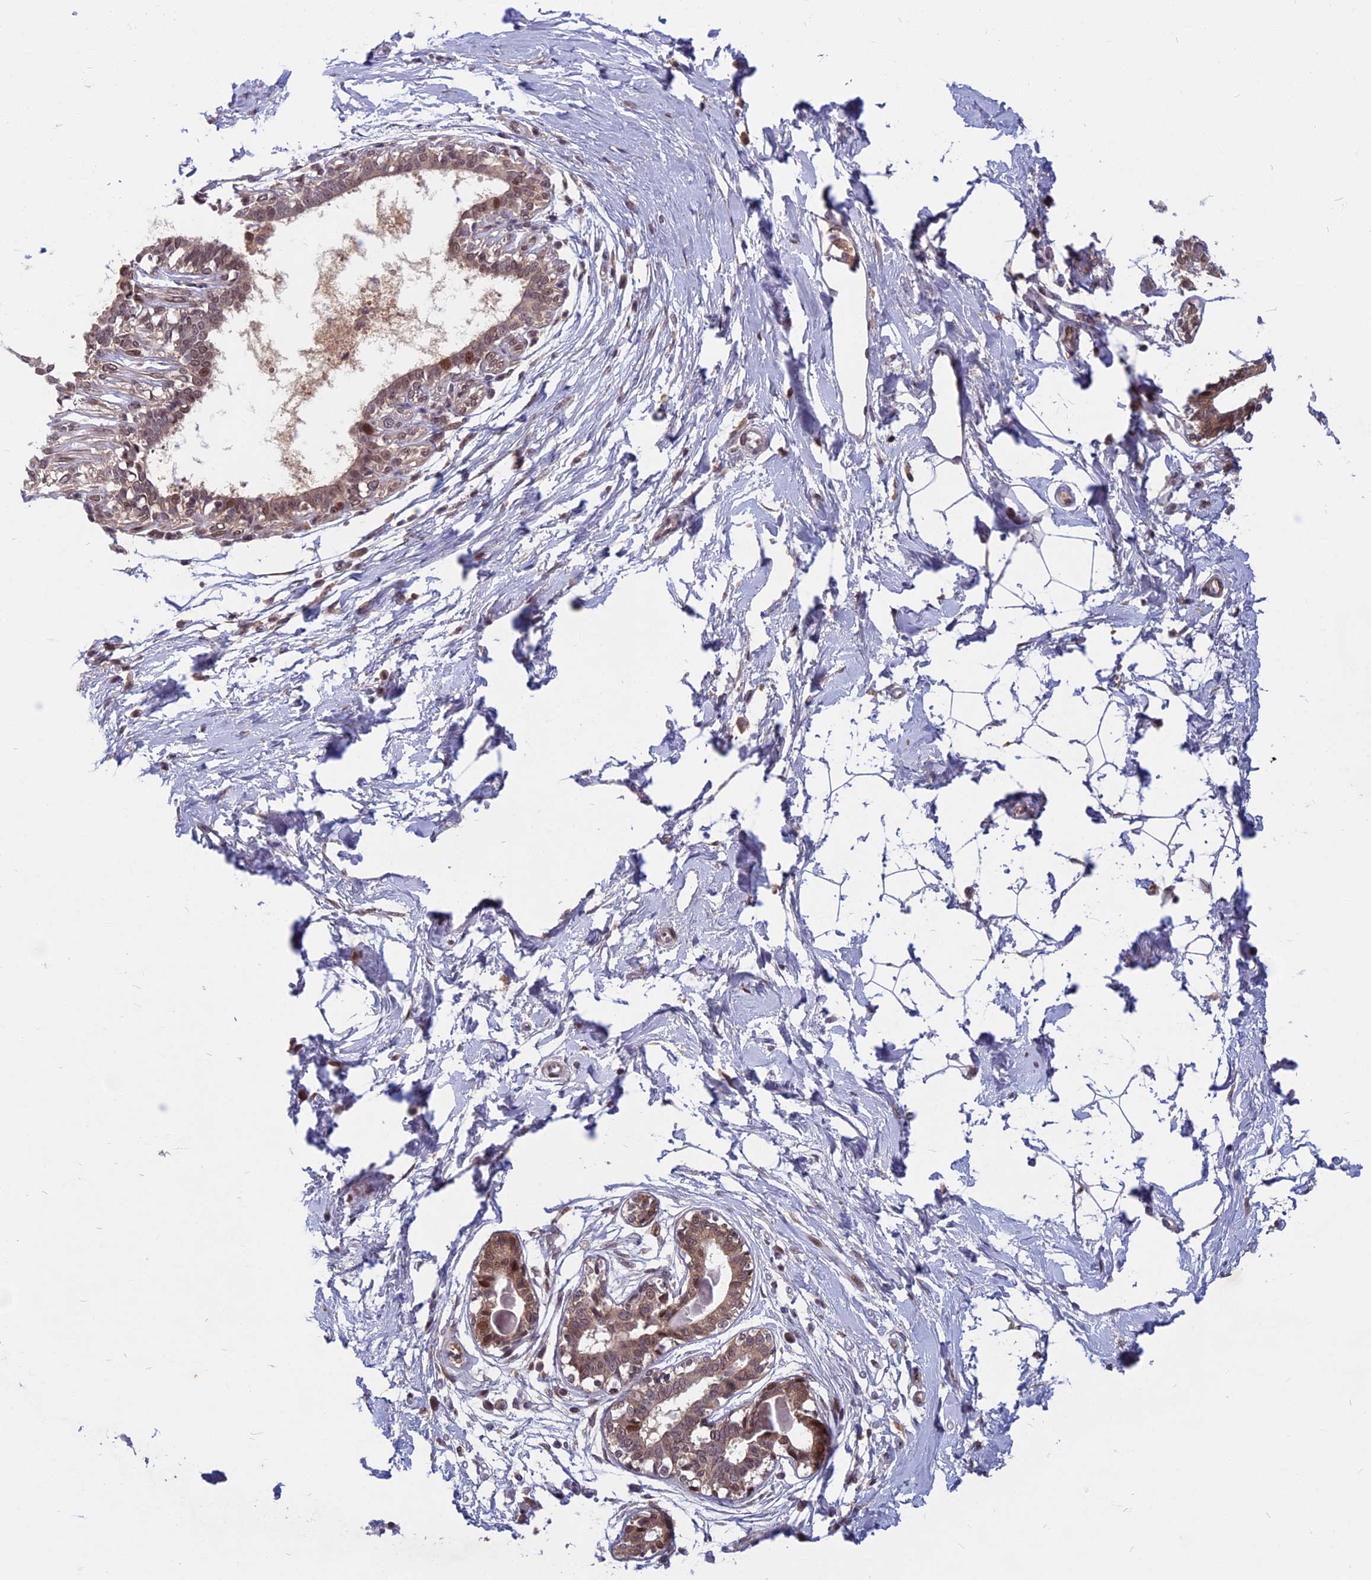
{"staining": {"intensity": "negative", "quantity": "none", "location": "none"}, "tissue": "breast", "cell_type": "Adipocytes", "image_type": "normal", "snomed": [{"axis": "morphology", "description": "Normal tissue, NOS"}, {"axis": "topography", "description": "Breast"}], "caption": "A high-resolution image shows immunohistochemistry (IHC) staining of benign breast, which reveals no significant expression in adipocytes.", "gene": "CDC7", "patient": {"sex": "female", "age": 45}}